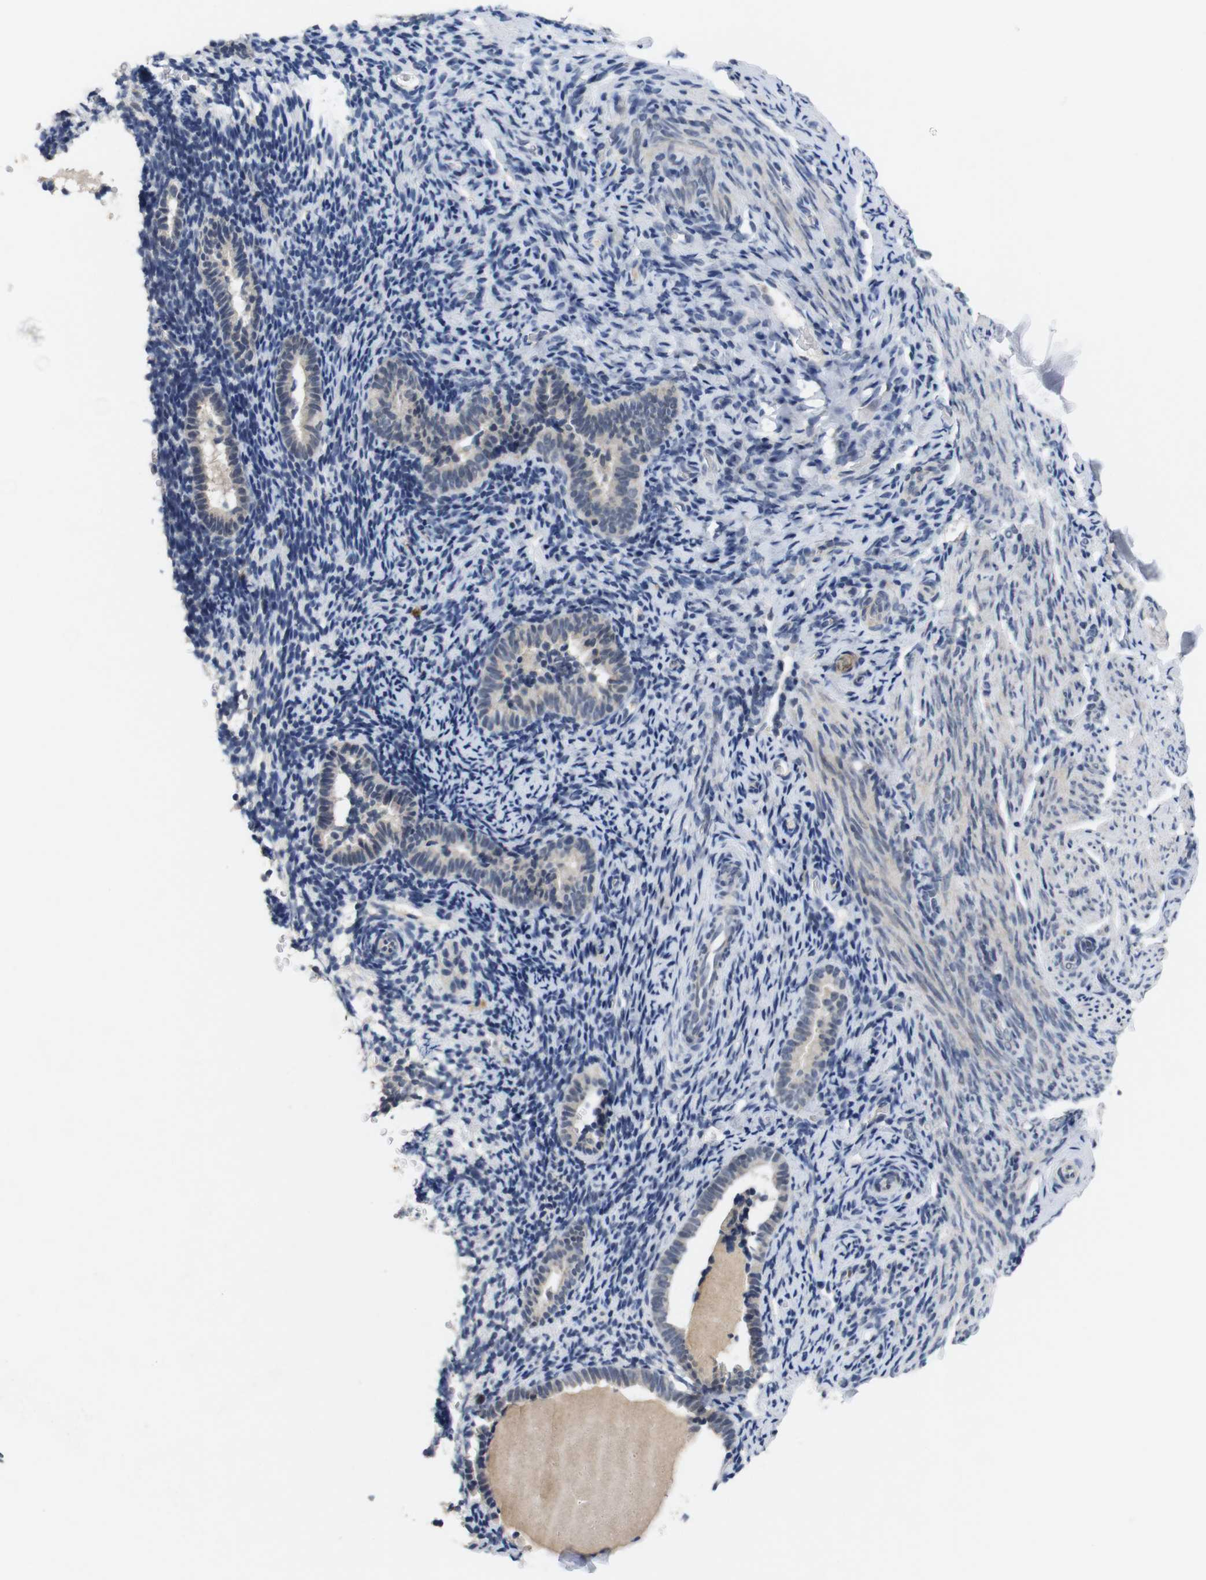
{"staining": {"intensity": "negative", "quantity": "none", "location": "none"}, "tissue": "endometrium", "cell_type": "Cells in endometrial stroma", "image_type": "normal", "snomed": [{"axis": "morphology", "description": "Normal tissue, NOS"}, {"axis": "topography", "description": "Endometrium"}], "caption": "Immunohistochemistry of unremarkable endometrium reveals no expression in cells in endometrial stroma. (Immunohistochemistry, brightfield microscopy, high magnification).", "gene": "SKP2", "patient": {"sex": "female", "age": 51}}